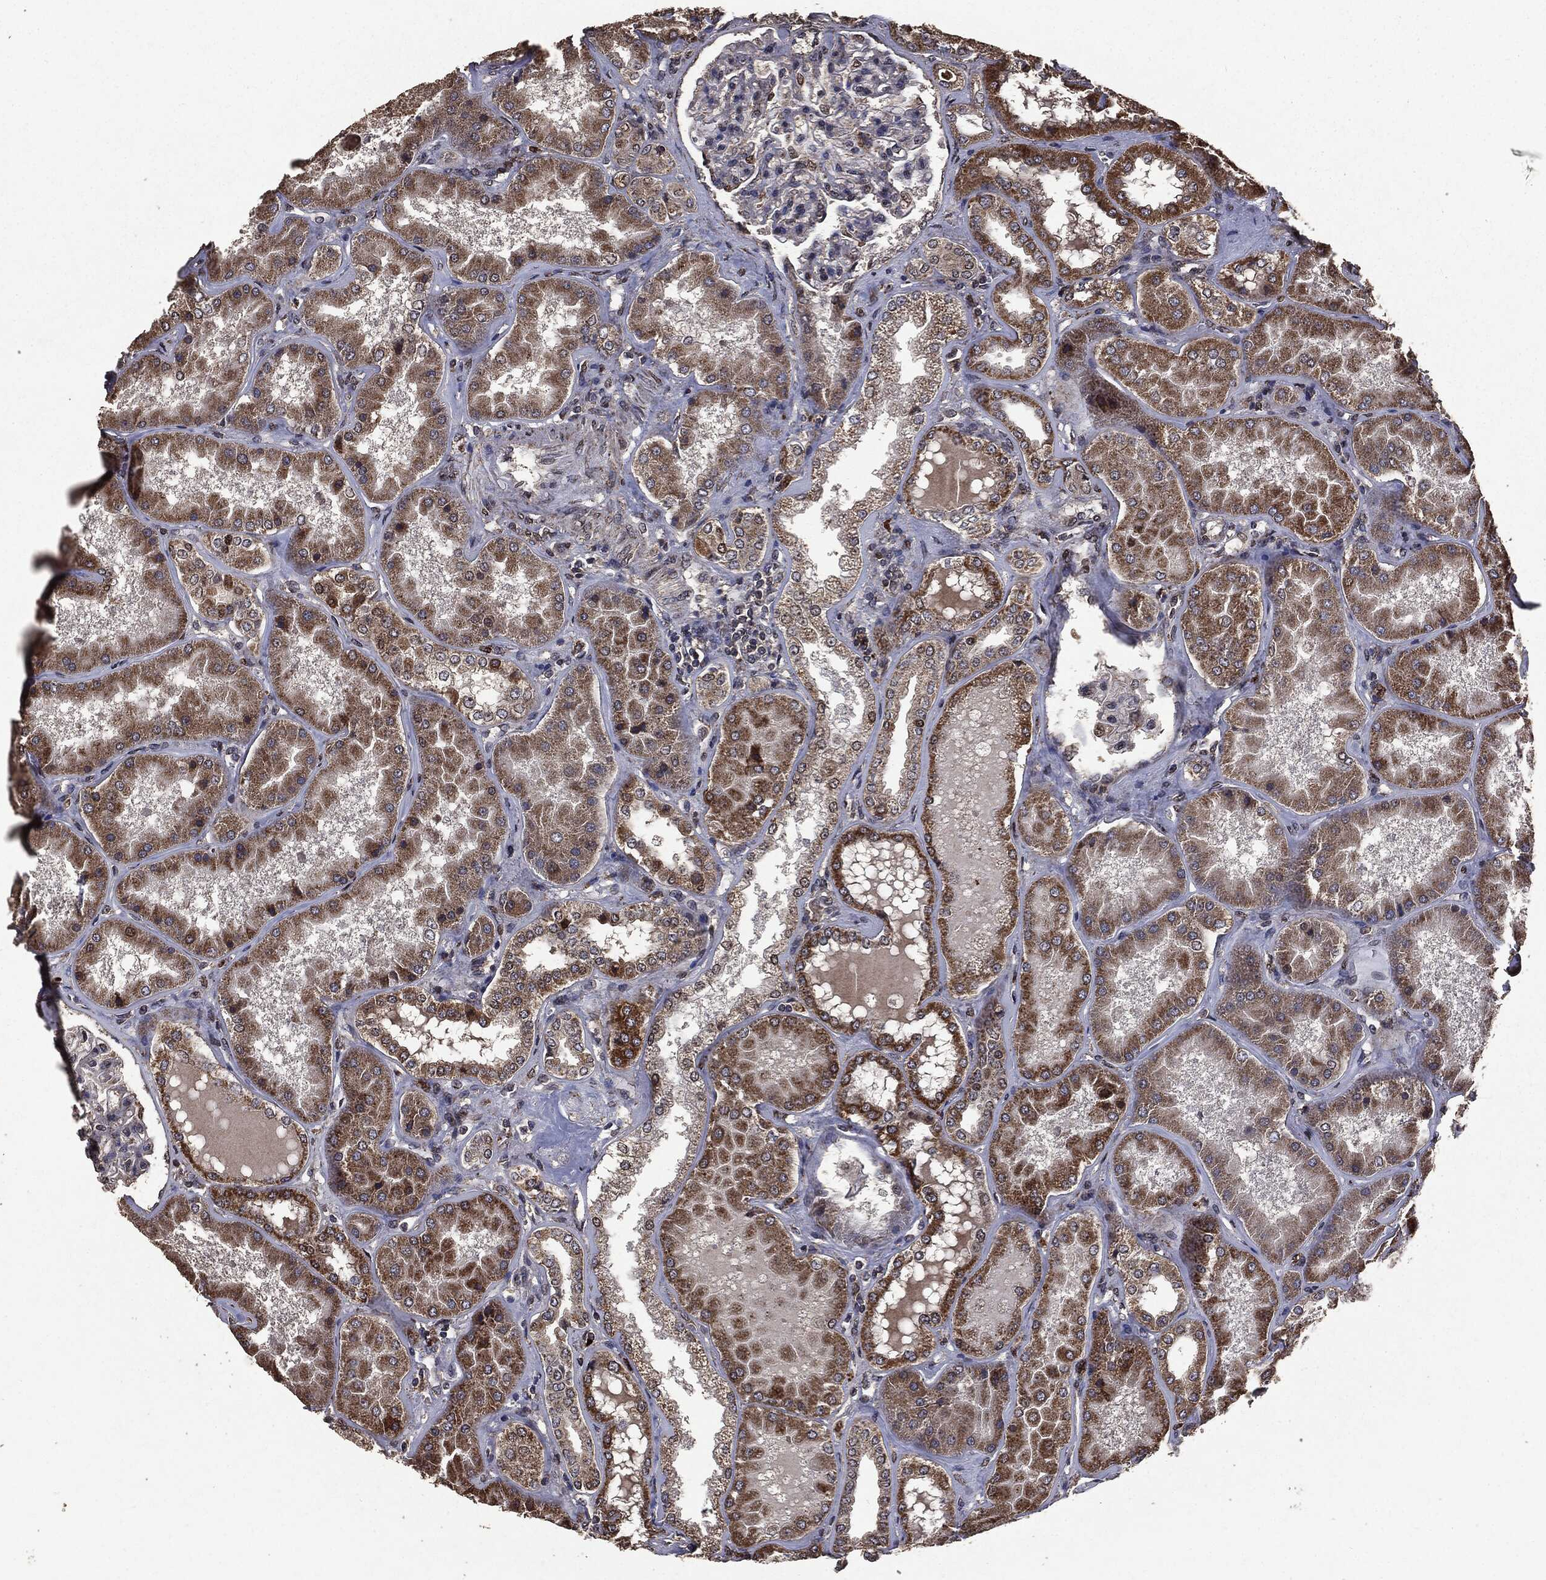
{"staining": {"intensity": "strong", "quantity": "<25%", "location": "nuclear"}, "tissue": "kidney", "cell_type": "Cells in glomeruli", "image_type": "normal", "snomed": [{"axis": "morphology", "description": "Normal tissue, NOS"}, {"axis": "topography", "description": "Kidney"}], "caption": "Protein analysis of unremarkable kidney displays strong nuclear staining in about <25% of cells in glomeruli. The protein of interest is shown in brown color, while the nuclei are stained blue.", "gene": "PPP6R2", "patient": {"sex": "female", "age": 56}}